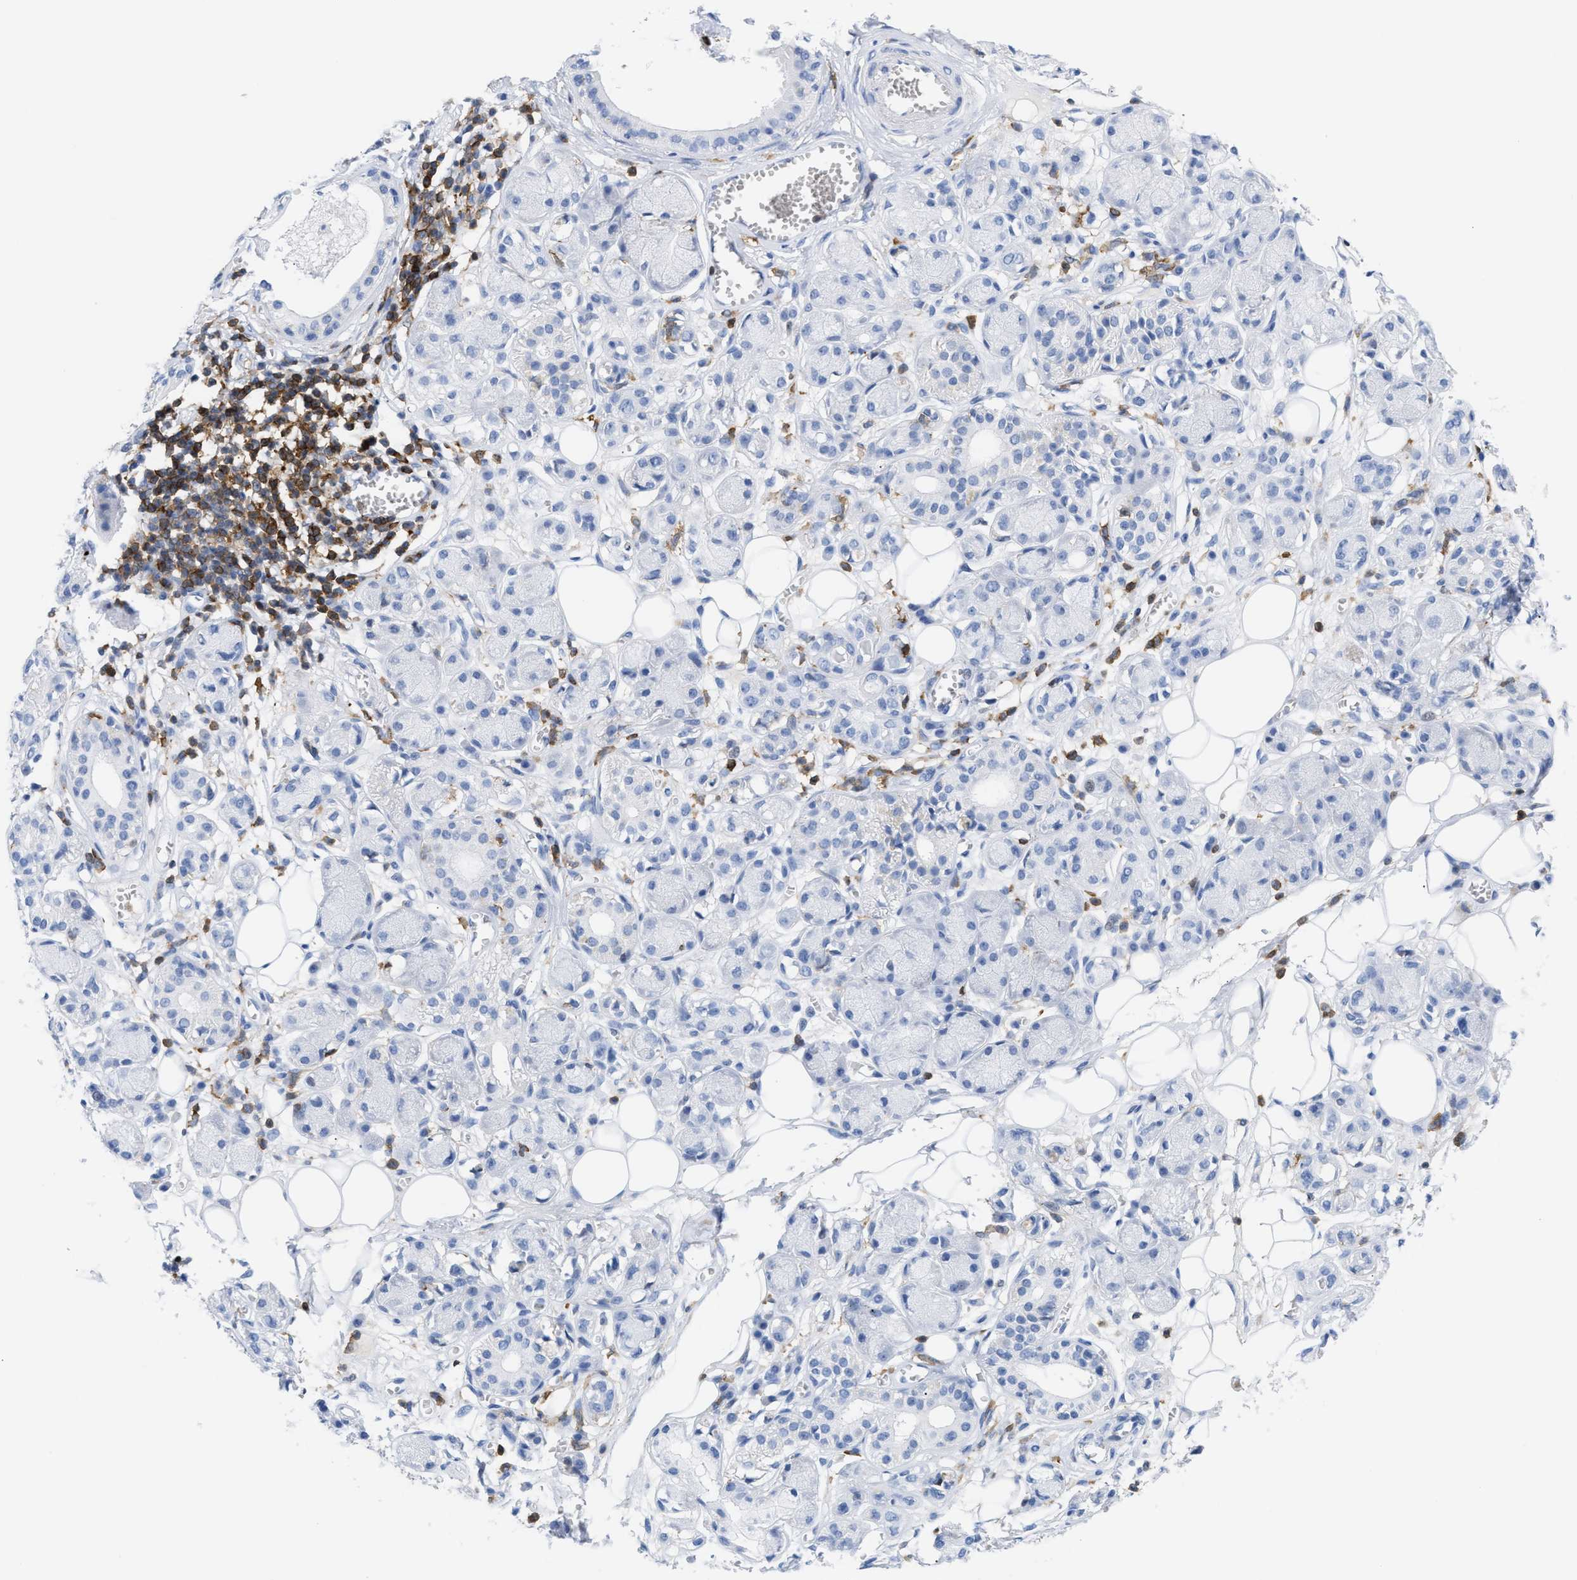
{"staining": {"intensity": "negative", "quantity": "none", "location": "none"}, "tissue": "adipose tissue", "cell_type": "Adipocytes", "image_type": "normal", "snomed": [{"axis": "morphology", "description": "Normal tissue, NOS"}, {"axis": "morphology", "description": "Inflammation, NOS"}, {"axis": "topography", "description": "Salivary gland"}, {"axis": "topography", "description": "Peripheral nerve tissue"}], "caption": "Protein analysis of normal adipose tissue demonstrates no significant expression in adipocytes. (DAB (3,3'-diaminobenzidine) immunohistochemistry with hematoxylin counter stain).", "gene": "LCP1", "patient": {"sex": "female", "age": 75}}